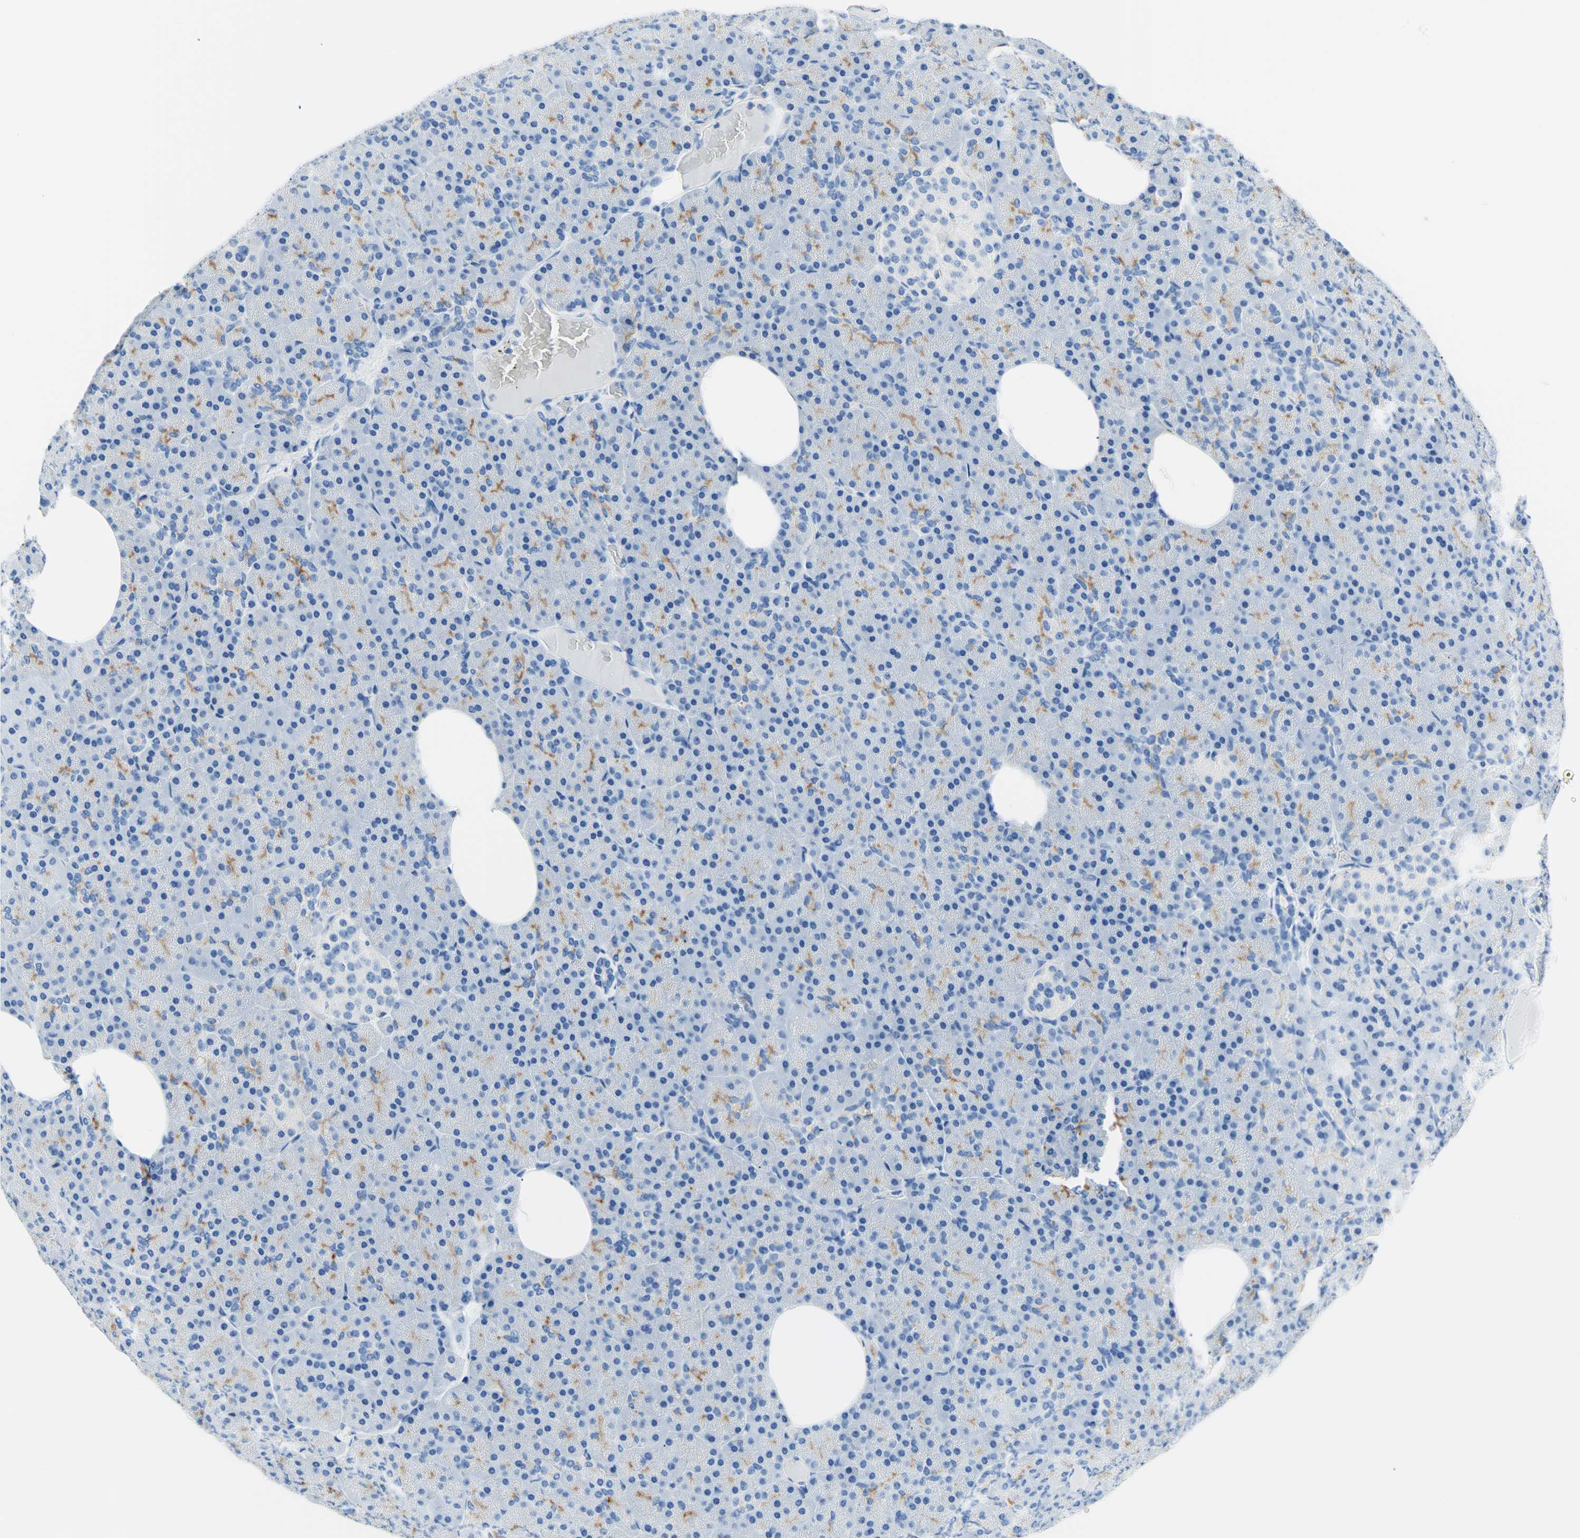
{"staining": {"intensity": "negative", "quantity": "none", "location": "none"}, "tissue": "pancreas", "cell_type": "Exocrine glandular cells", "image_type": "normal", "snomed": [{"axis": "morphology", "description": "Normal tissue, NOS"}, {"axis": "topography", "description": "Pancreas"}], "caption": "Immunohistochemistry image of benign pancreas: pancreas stained with DAB displays no significant protein staining in exocrine glandular cells.", "gene": "HPCA", "patient": {"sex": "female", "age": 35}}